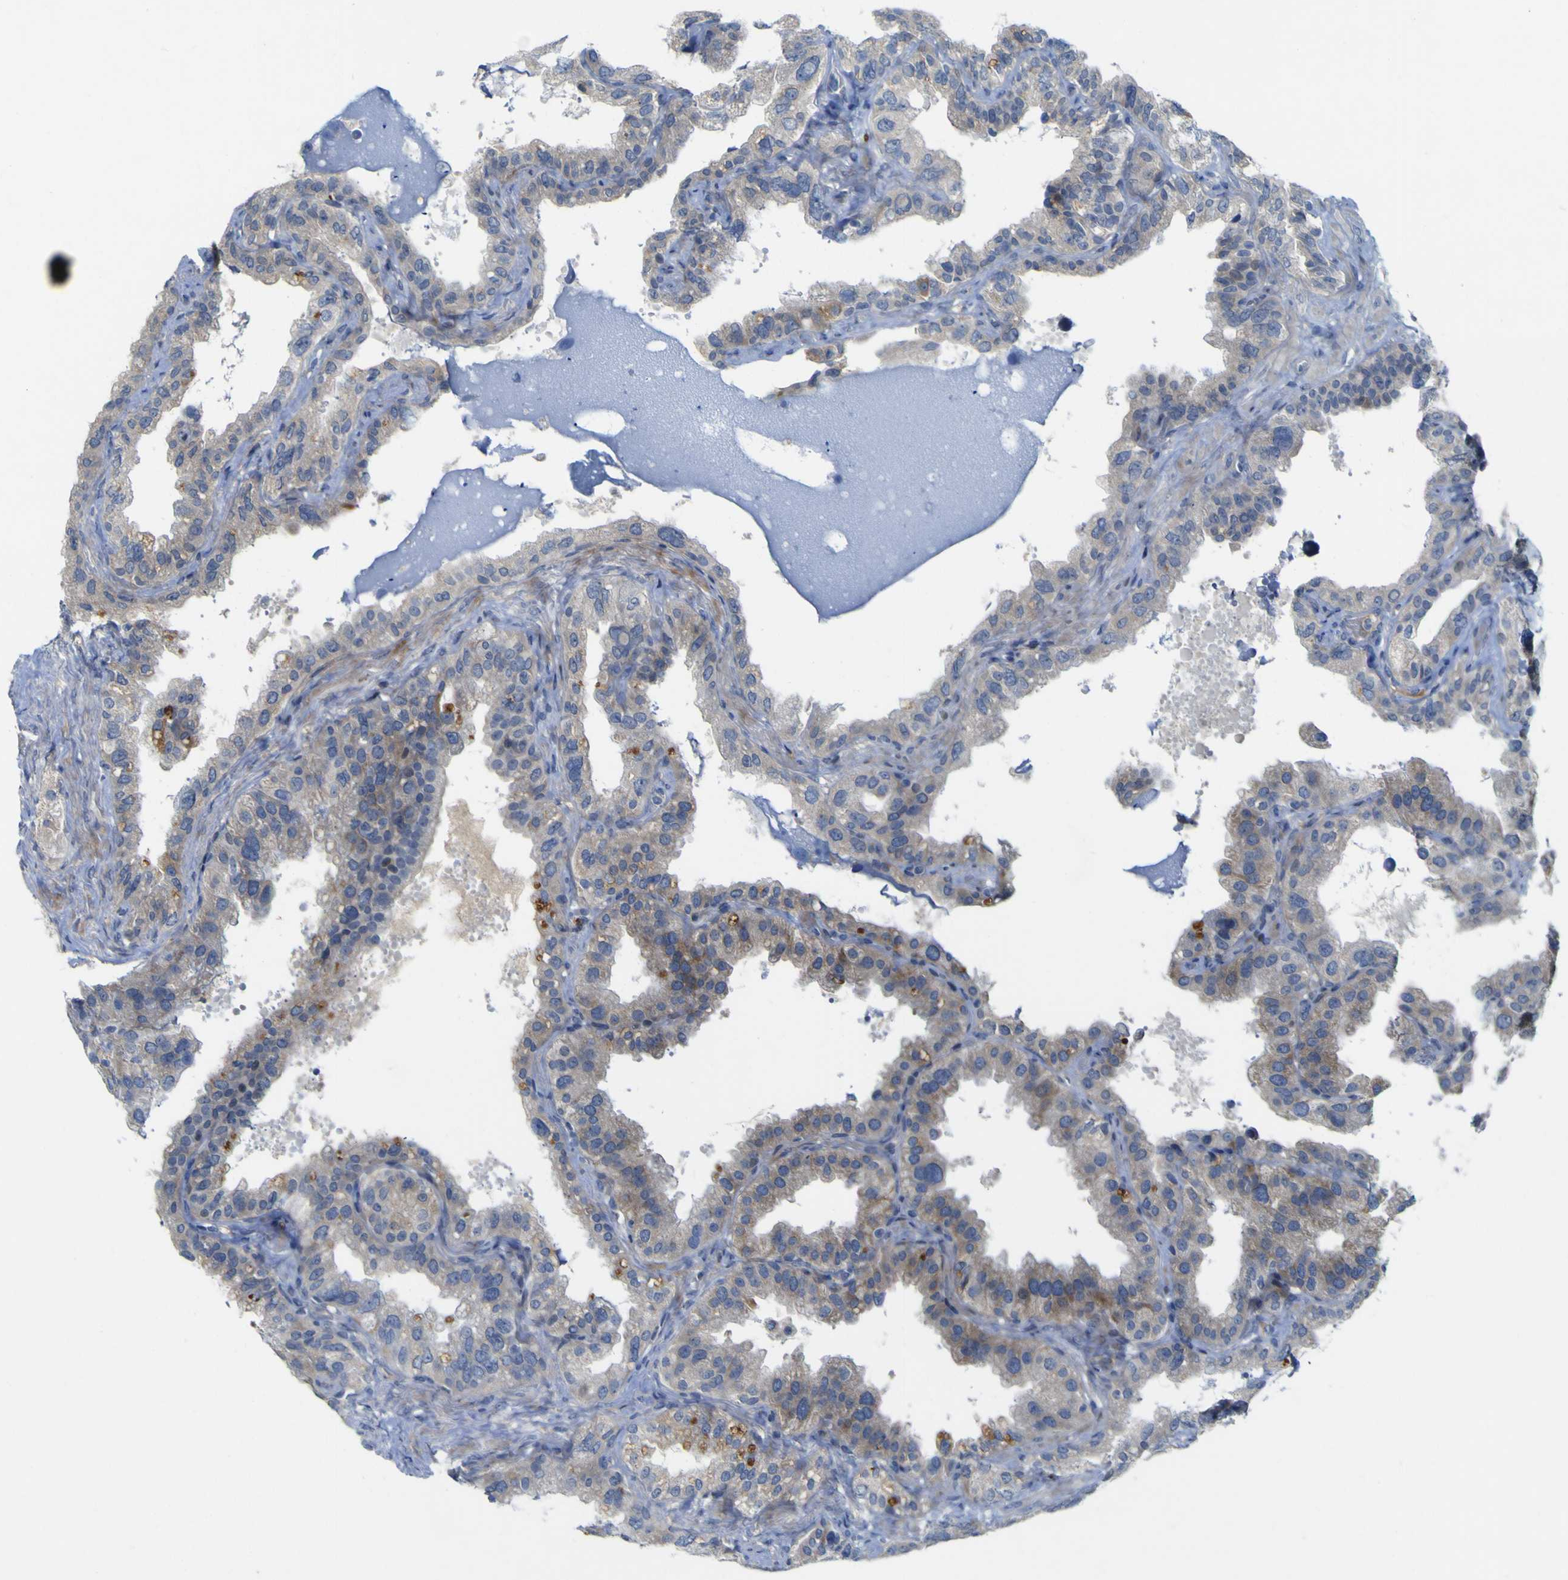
{"staining": {"intensity": "weak", "quantity": ">75%", "location": "cytoplasmic/membranous"}, "tissue": "seminal vesicle", "cell_type": "Glandular cells", "image_type": "normal", "snomed": [{"axis": "morphology", "description": "Normal tissue, NOS"}, {"axis": "topography", "description": "Seminal veicle"}], "caption": "Immunohistochemical staining of normal seminal vesicle demonstrates weak cytoplasmic/membranous protein positivity in approximately >75% of glandular cells.", "gene": "NAV1", "patient": {"sex": "male", "age": 68}}